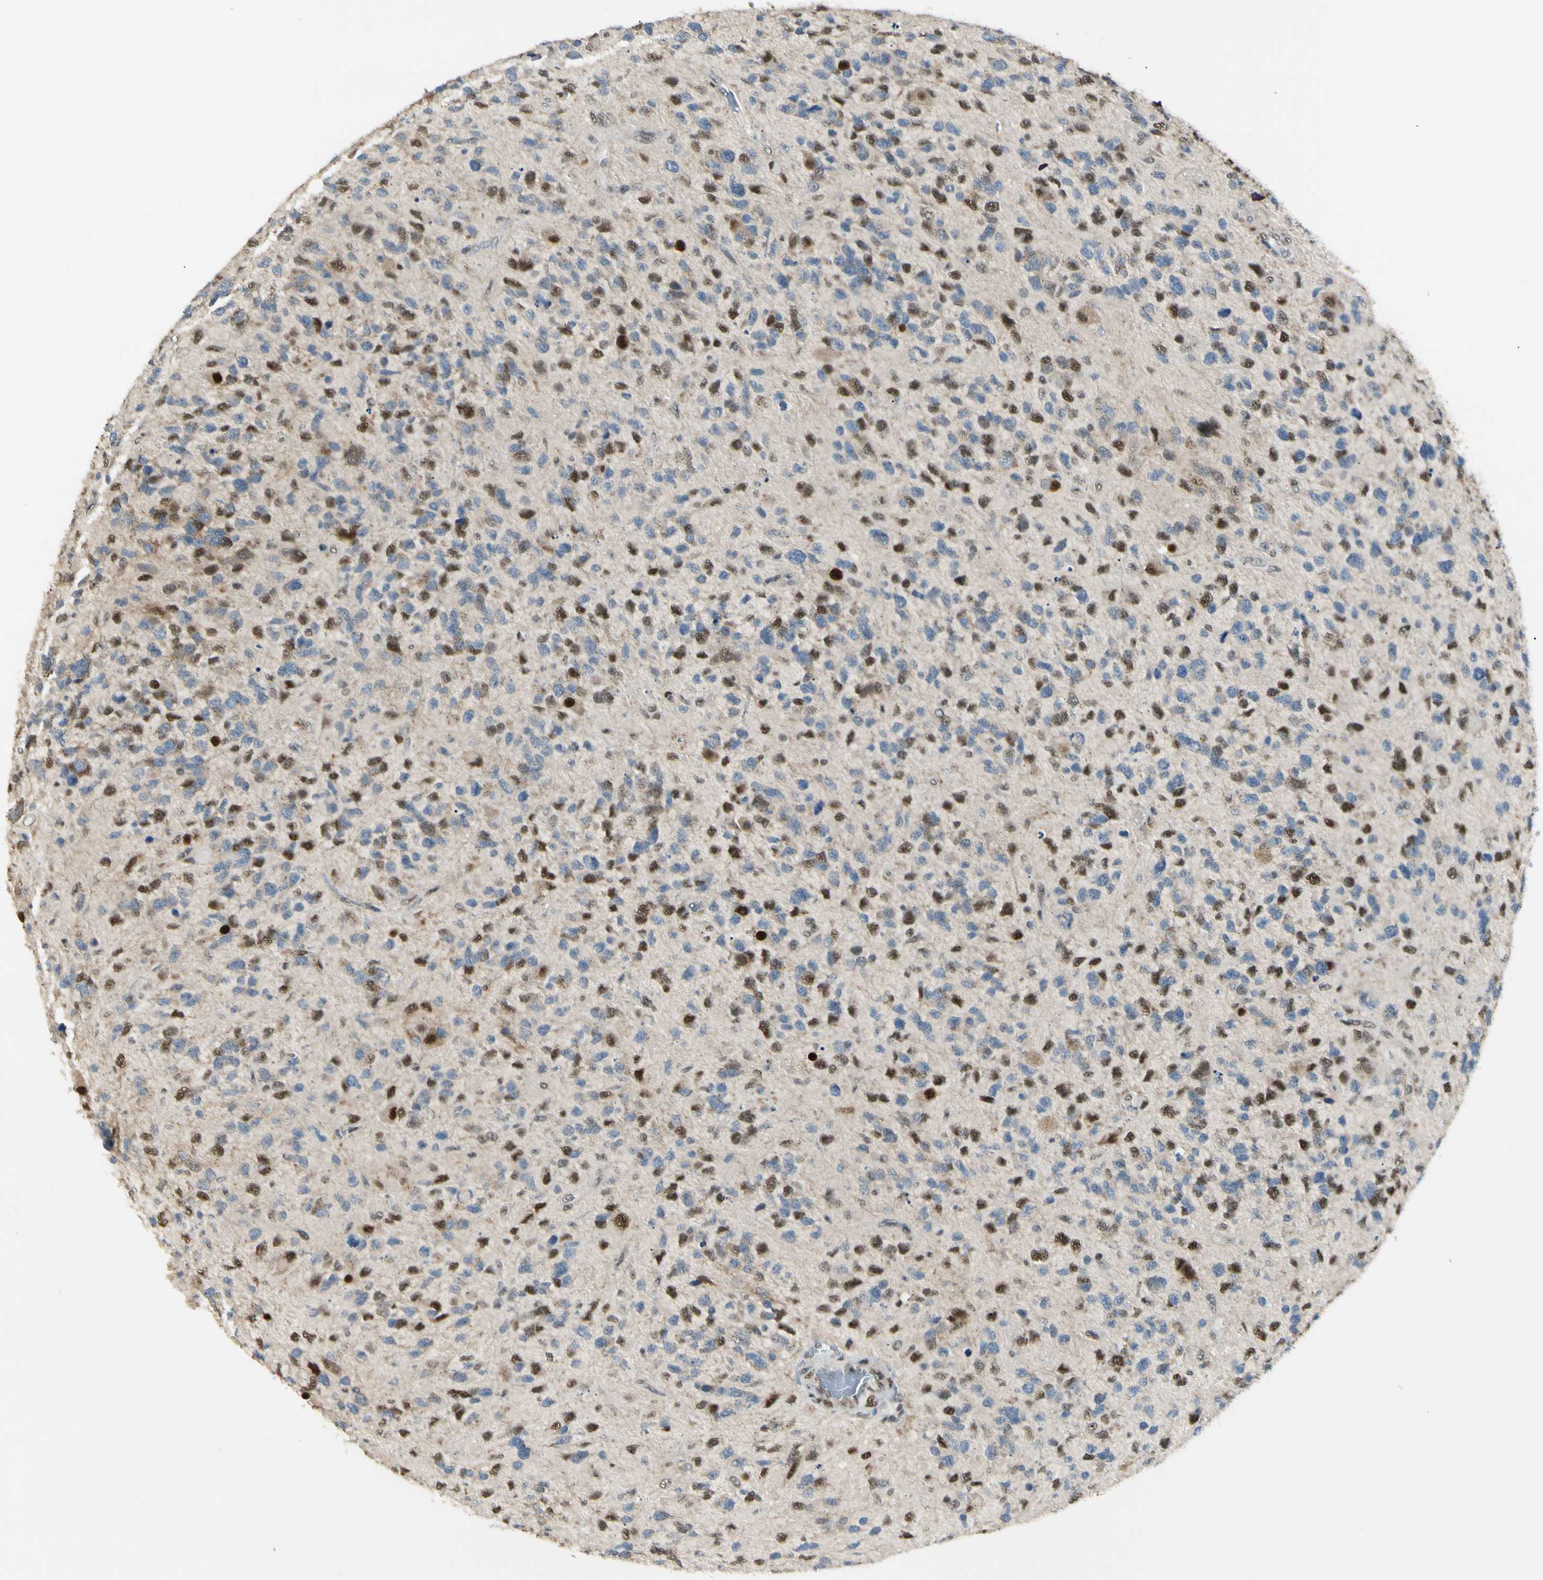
{"staining": {"intensity": "strong", "quantity": "25%-75%", "location": "nuclear"}, "tissue": "glioma", "cell_type": "Tumor cells", "image_type": "cancer", "snomed": [{"axis": "morphology", "description": "Glioma, malignant, High grade"}, {"axis": "topography", "description": "Brain"}], "caption": "Immunohistochemical staining of malignant glioma (high-grade) demonstrates high levels of strong nuclear protein positivity in approximately 25%-75% of tumor cells.", "gene": "ATXN1", "patient": {"sex": "female", "age": 58}}